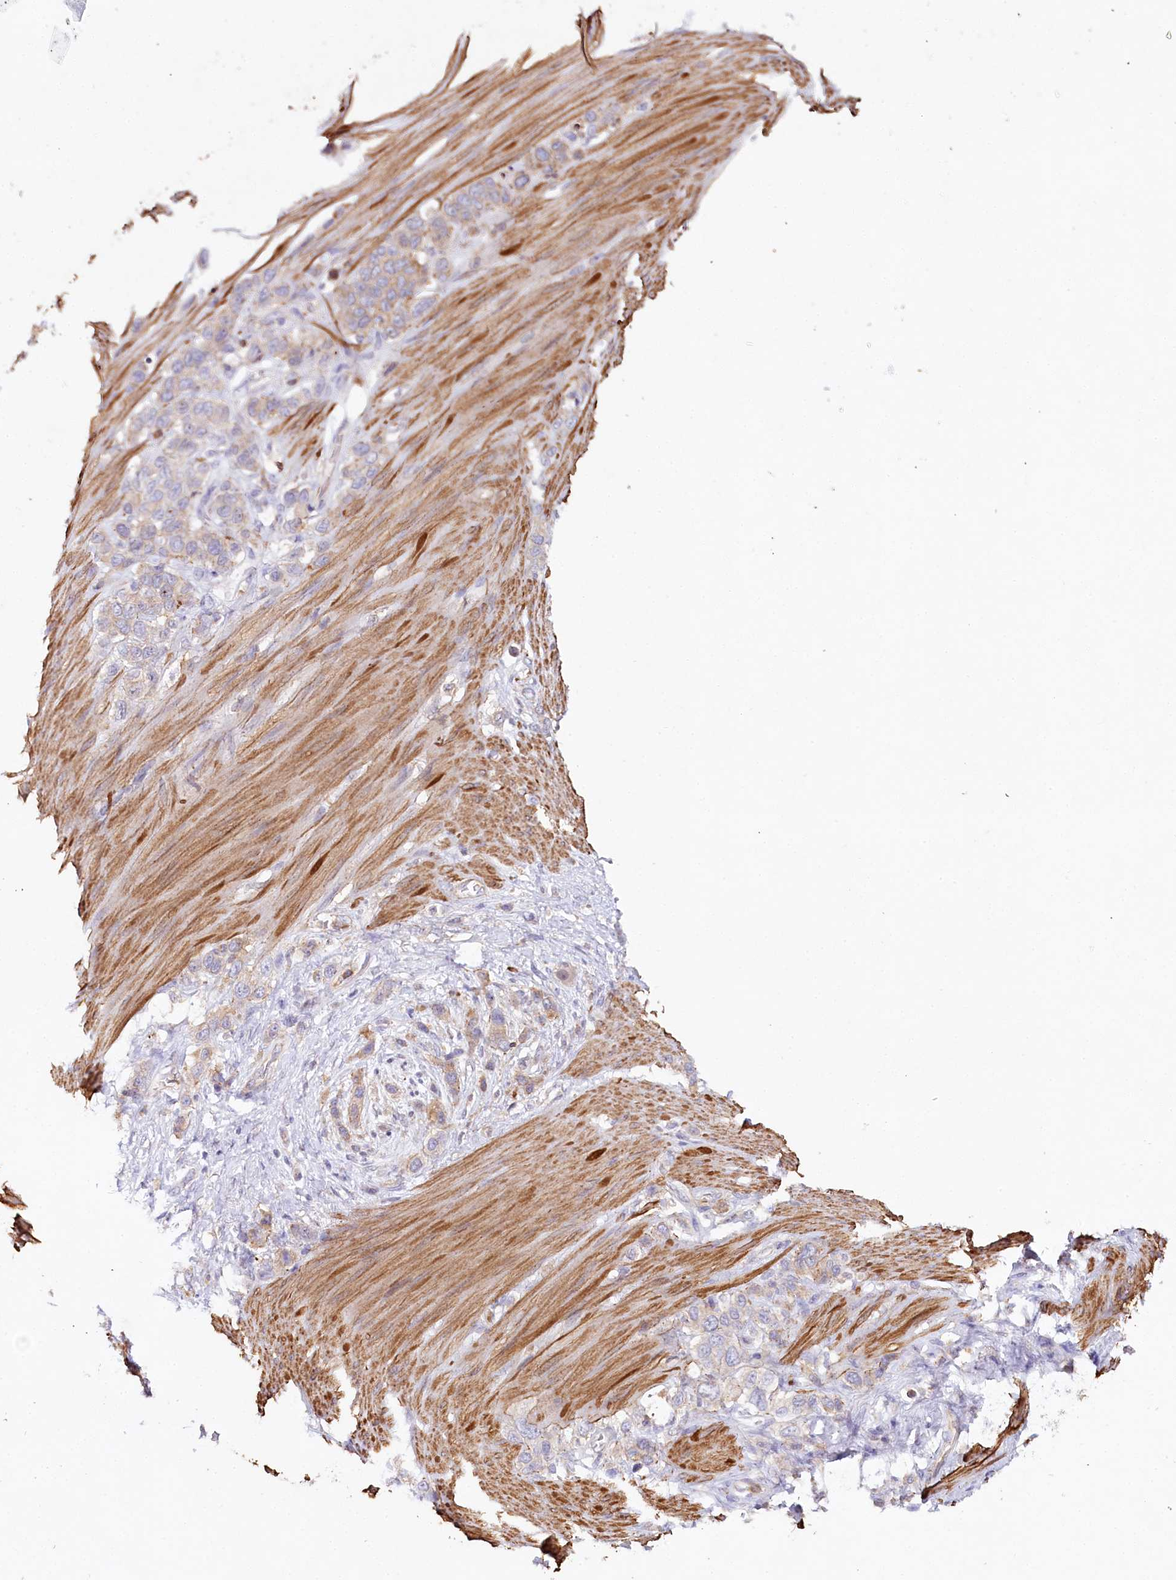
{"staining": {"intensity": "weak", "quantity": "25%-75%", "location": "cytoplasmic/membranous"}, "tissue": "stomach cancer", "cell_type": "Tumor cells", "image_type": "cancer", "snomed": [{"axis": "morphology", "description": "Adenocarcinoma, NOS"}, {"axis": "morphology", "description": "Adenocarcinoma, High grade"}, {"axis": "topography", "description": "Stomach, upper"}, {"axis": "topography", "description": "Stomach, lower"}], "caption": "IHC (DAB (3,3'-diaminobenzidine)) staining of human stomach cancer (high-grade adenocarcinoma) exhibits weak cytoplasmic/membranous protein positivity in about 25%-75% of tumor cells. The staining is performed using DAB brown chromogen to label protein expression. The nuclei are counter-stained blue using hematoxylin.", "gene": "ALDH3B1", "patient": {"sex": "female", "age": 65}}